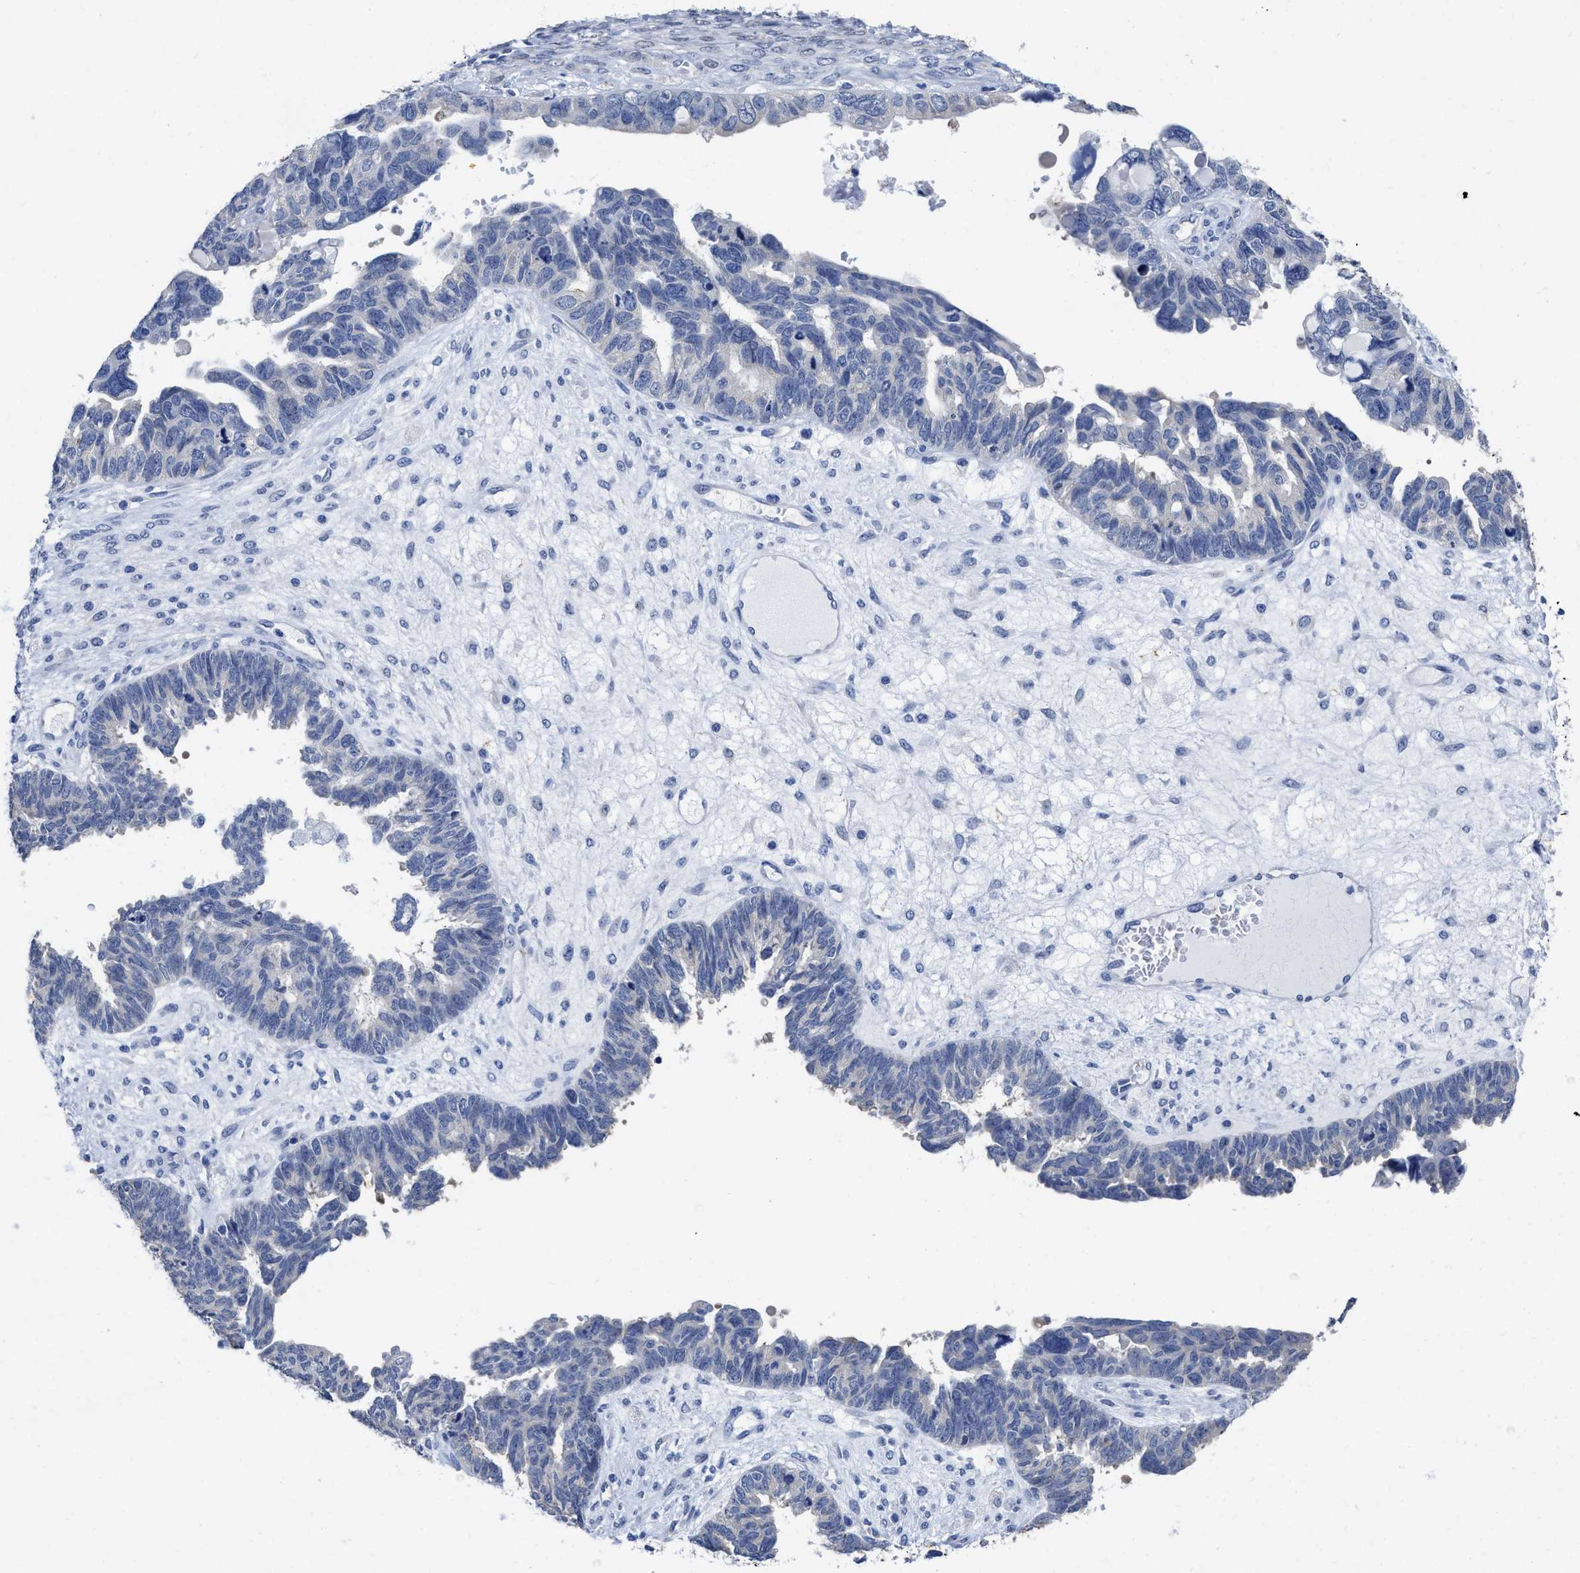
{"staining": {"intensity": "negative", "quantity": "none", "location": "none"}, "tissue": "ovarian cancer", "cell_type": "Tumor cells", "image_type": "cancer", "snomed": [{"axis": "morphology", "description": "Cystadenocarcinoma, serous, NOS"}, {"axis": "topography", "description": "Ovary"}], "caption": "Tumor cells show no significant protein expression in ovarian cancer (serous cystadenocarcinoma).", "gene": "HOOK1", "patient": {"sex": "female", "age": 79}}